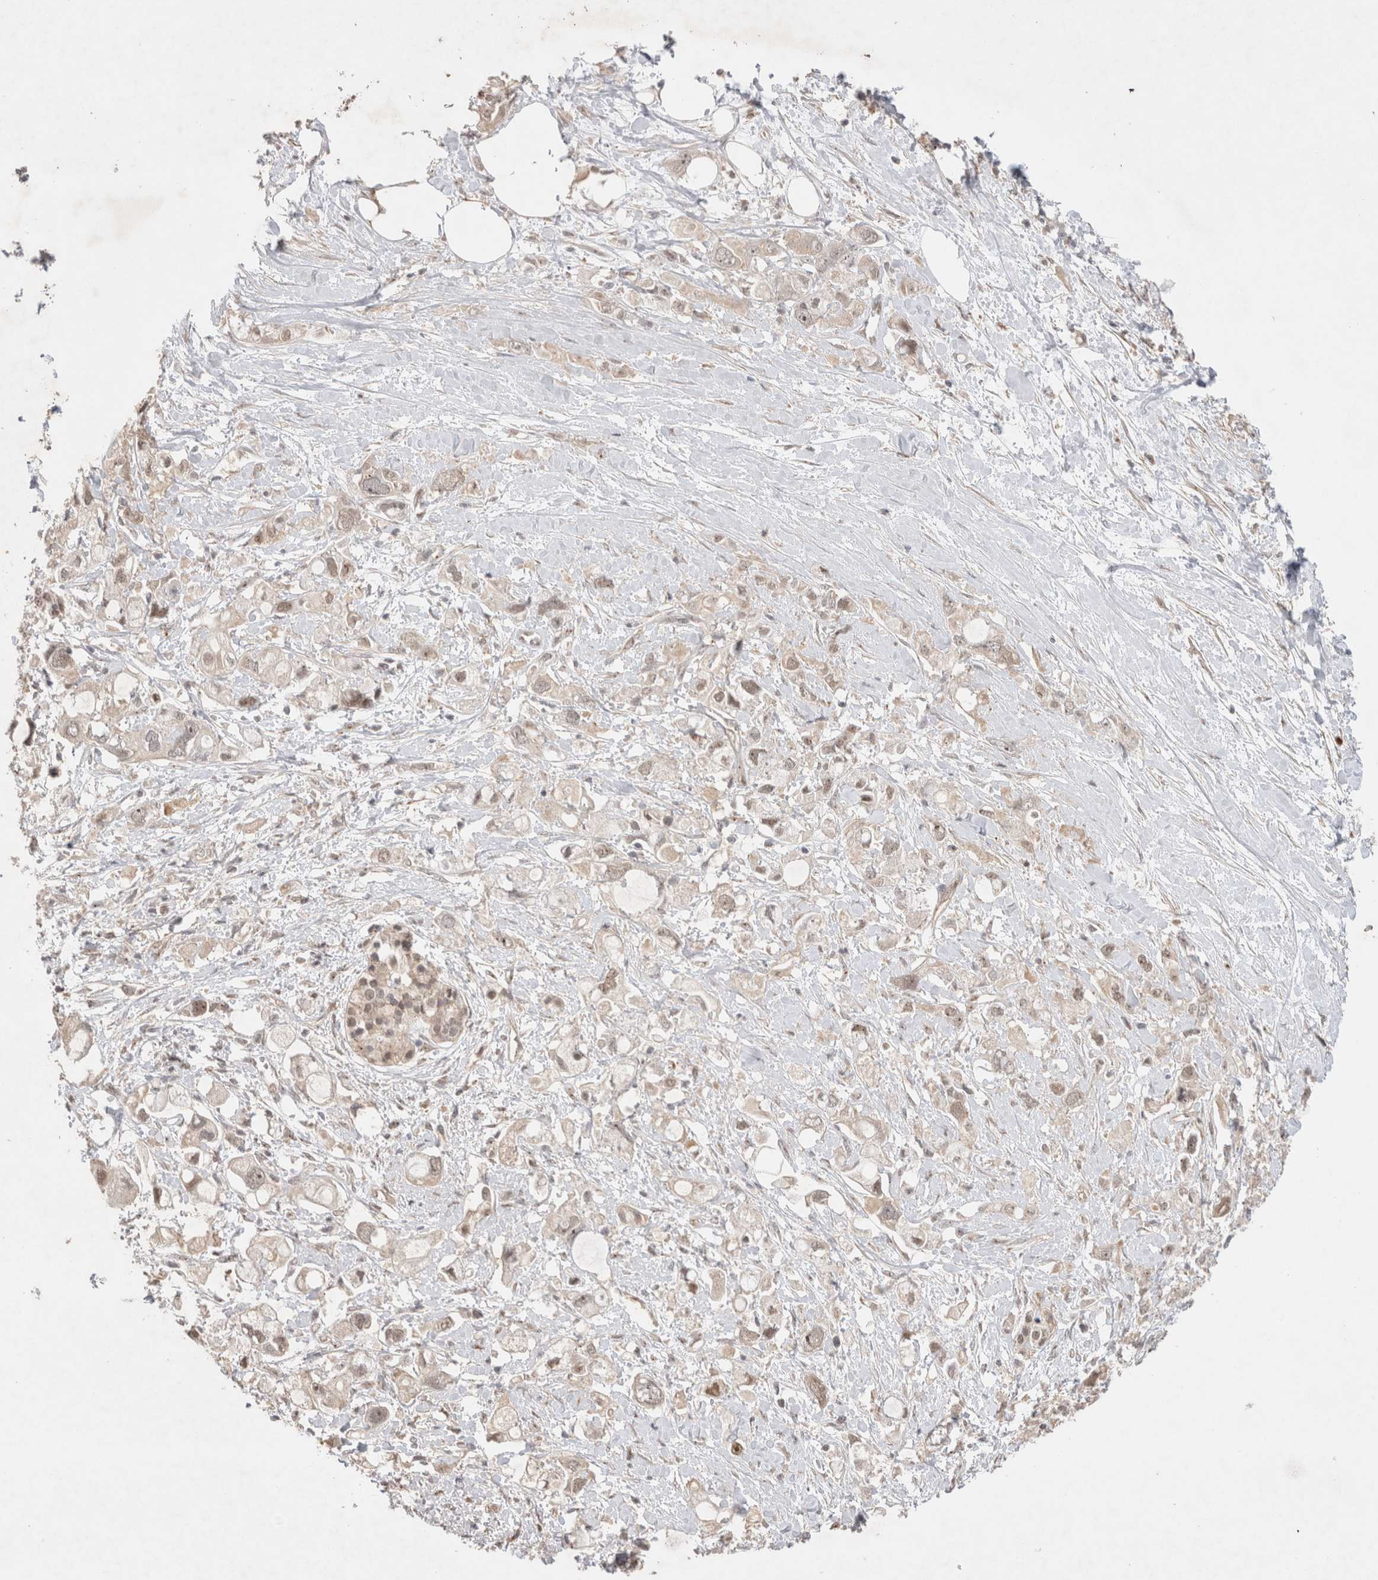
{"staining": {"intensity": "weak", "quantity": "<25%", "location": "cytoplasmic/membranous,nuclear"}, "tissue": "pancreatic cancer", "cell_type": "Tumor cells", "image_type": "cancer", "snomed": [{"axis": "morphology", "description": "Adenocarcinoma, NOS"}, {"axis": "topography", "description": "Pancreas"}], "caption": "This is an immunohistochemistry micrograph of human pancreatic adenocarcinoma. There is no expression in tumor cells.", "gene": "SLC29A1", "patient": {"sex": "female", "age": 56}}